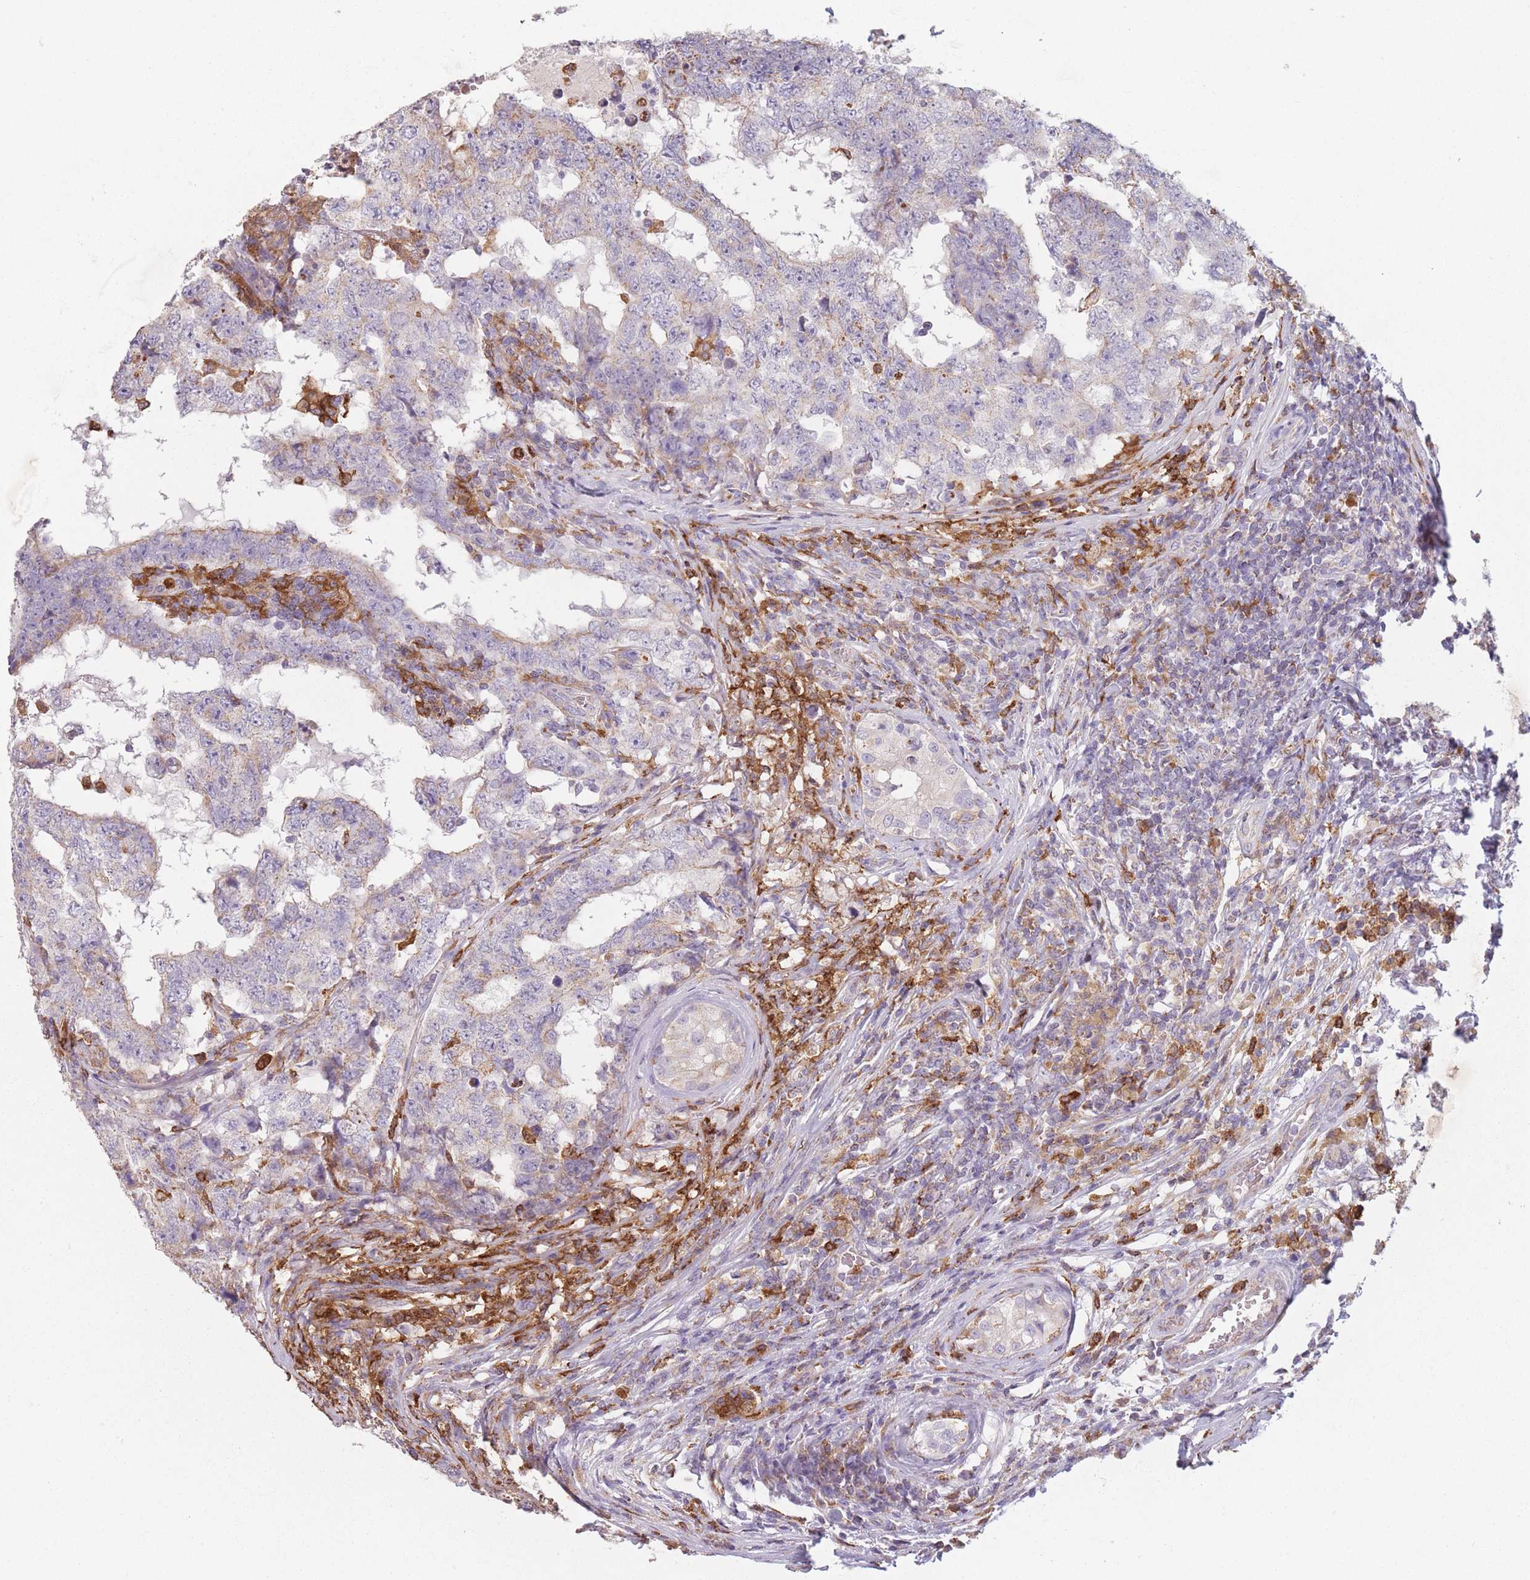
{"staining": {"intensity": "weak", "quantity": "25%-75%", "location": "cytoplasmic/membranous"}, "tissue": "testis cancer", "cell_type": "Tumor cells", "image_type": "cancer", "snomed": [{"axis": "morphology", "description": "Carcinoma, Embryonal, NOS"}, {"axis": "topography", "description": "Testis"}], "caption": "The histopathology image reveals a brown stain indicating the presence of a protein in the cytoplasmic/membranous of tumor cells in embryonal carcinoma (testis).", "gene": "PRAM1", "patient": {"sex": "male", "age": 25}}